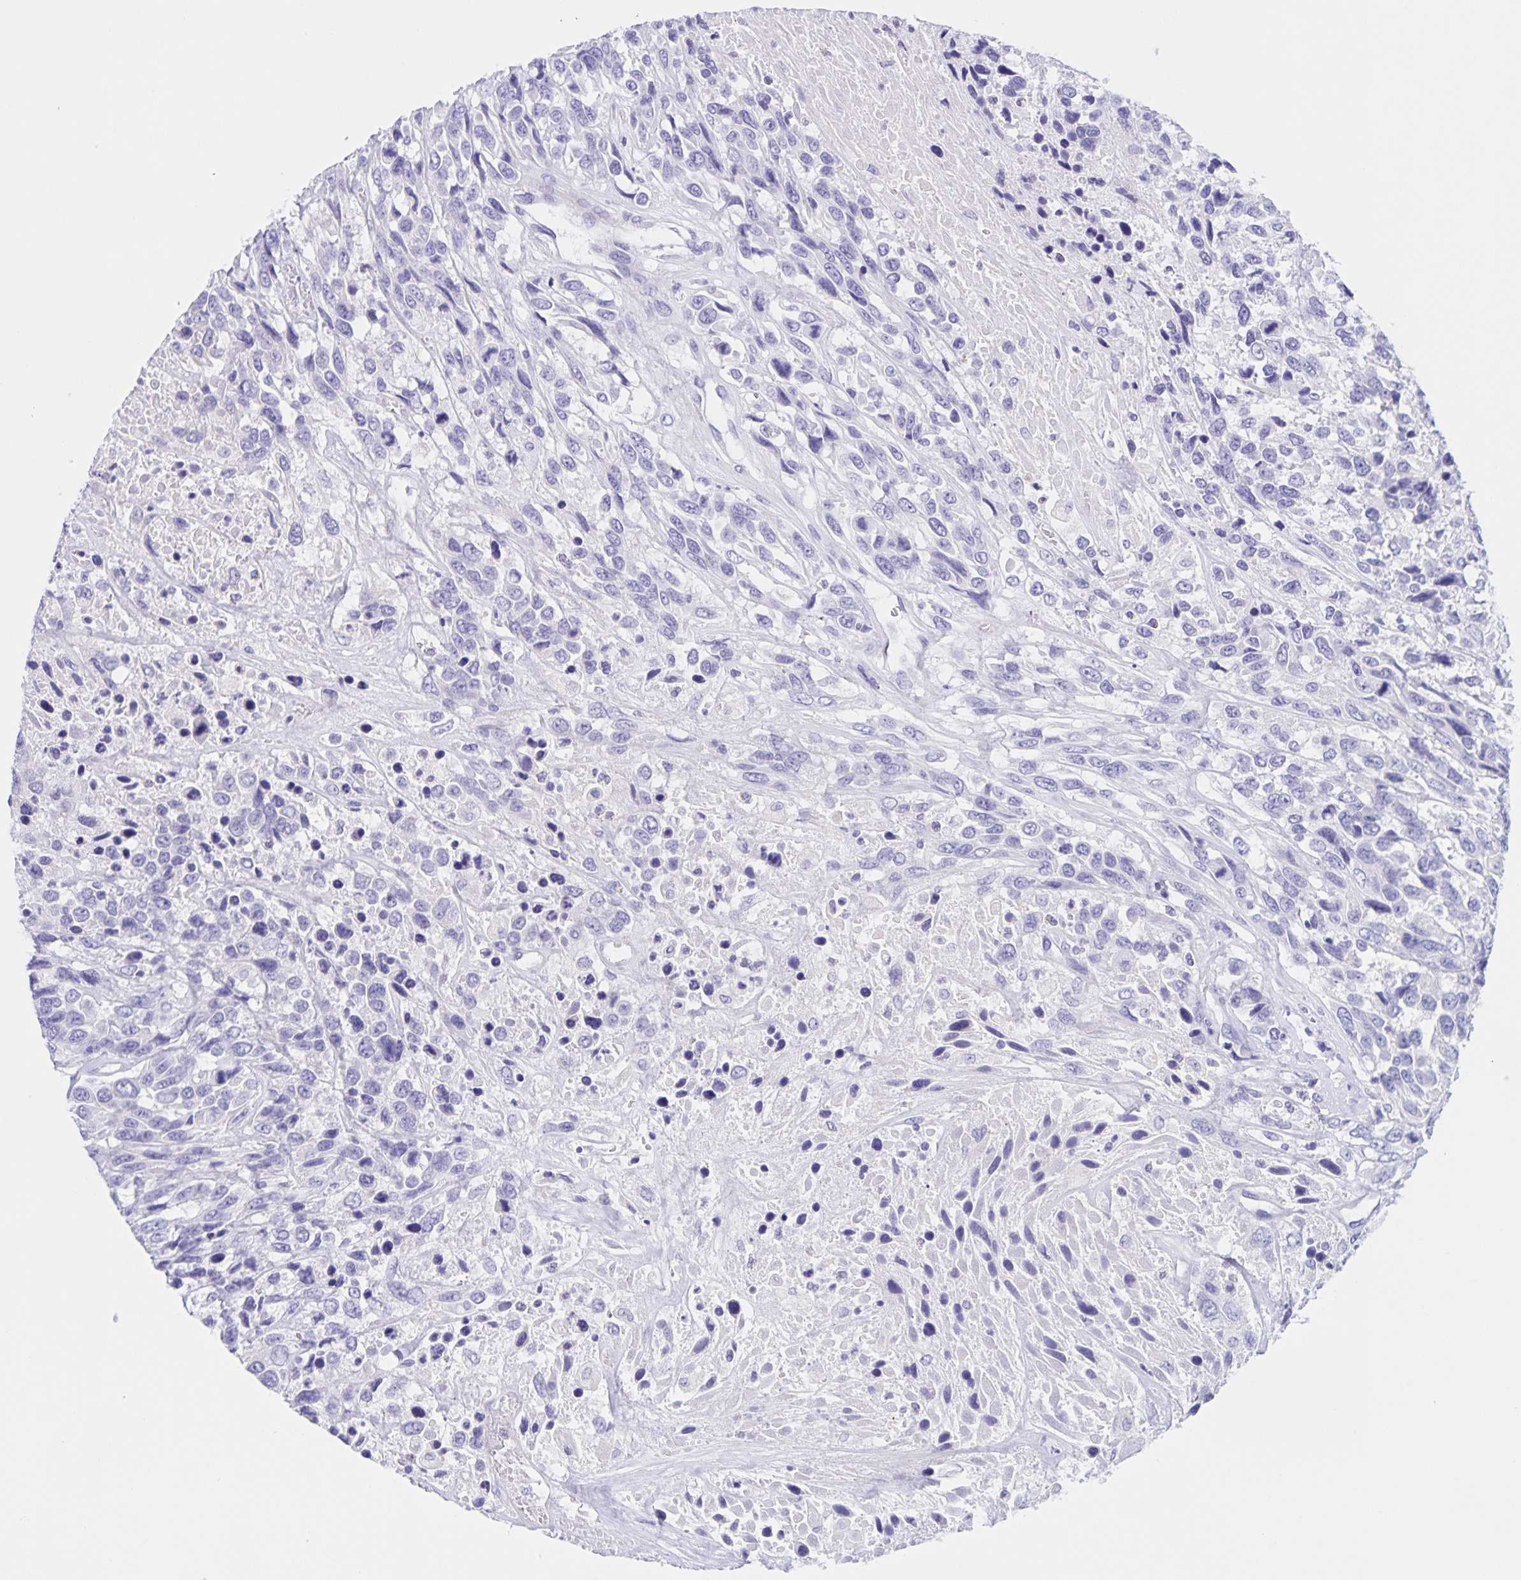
{"staining": {"intensity": "negative", "quantity": "none", "location": "none"}, "tissue": "urothelial cancer", "cell_type": "Tumor cells", "image_type": "cancer", "snomed": [{"axis": "morphology", "description": "Urothelial carcinoma, High grade"}, {"axis": "topography", "description": "Urinary bladder"}], "caption": "DAB immunohistochemical staining of high-grade urothelial carcinoma demonstrates no significant positivity in tumor cells.", "gene": "CATSPER4", "patient": {"sex": "female", "age": 70}}